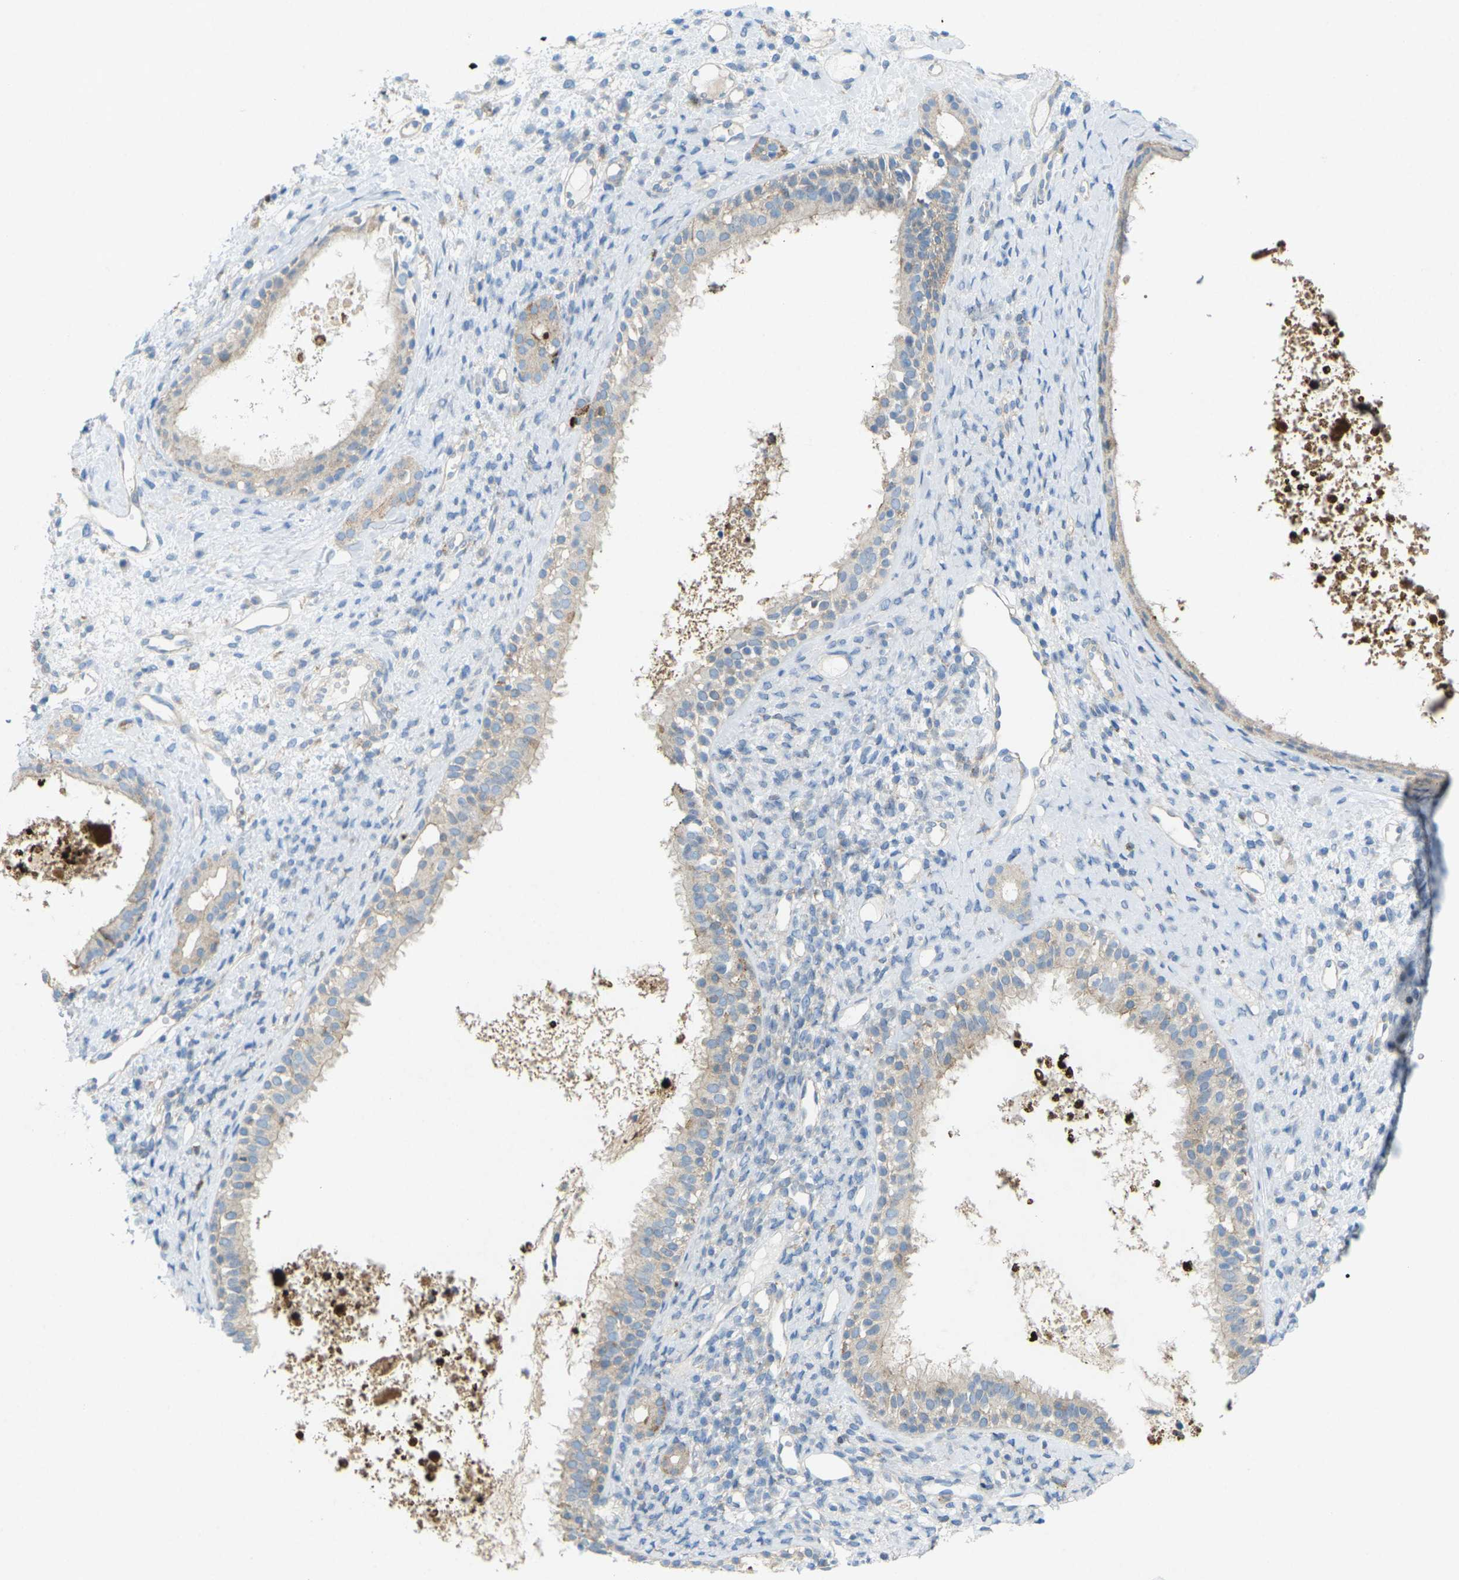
{"staining": {"intensity": "weak", "quantity": ">75%", "location": "cytoplasmic/membranous"}, "tissue": "nasopharynx", "cell_type": "Respiratory epithelial cells", "image_type": "normal", "snomed": [{"axis": "morphology", "description": "Normal tissue, NOS"}, {"axis": "topography", "description": "Nasopharynx"}], "caption": "Nasopharynx stained for a protein reveals weak cytoplasmic/membranous positivity in respiratory epithelial cells. (IHC, brightfield microscopy, high magnification).", "gene": "STK11", "patient": {"sex": "male", "age": 22}}